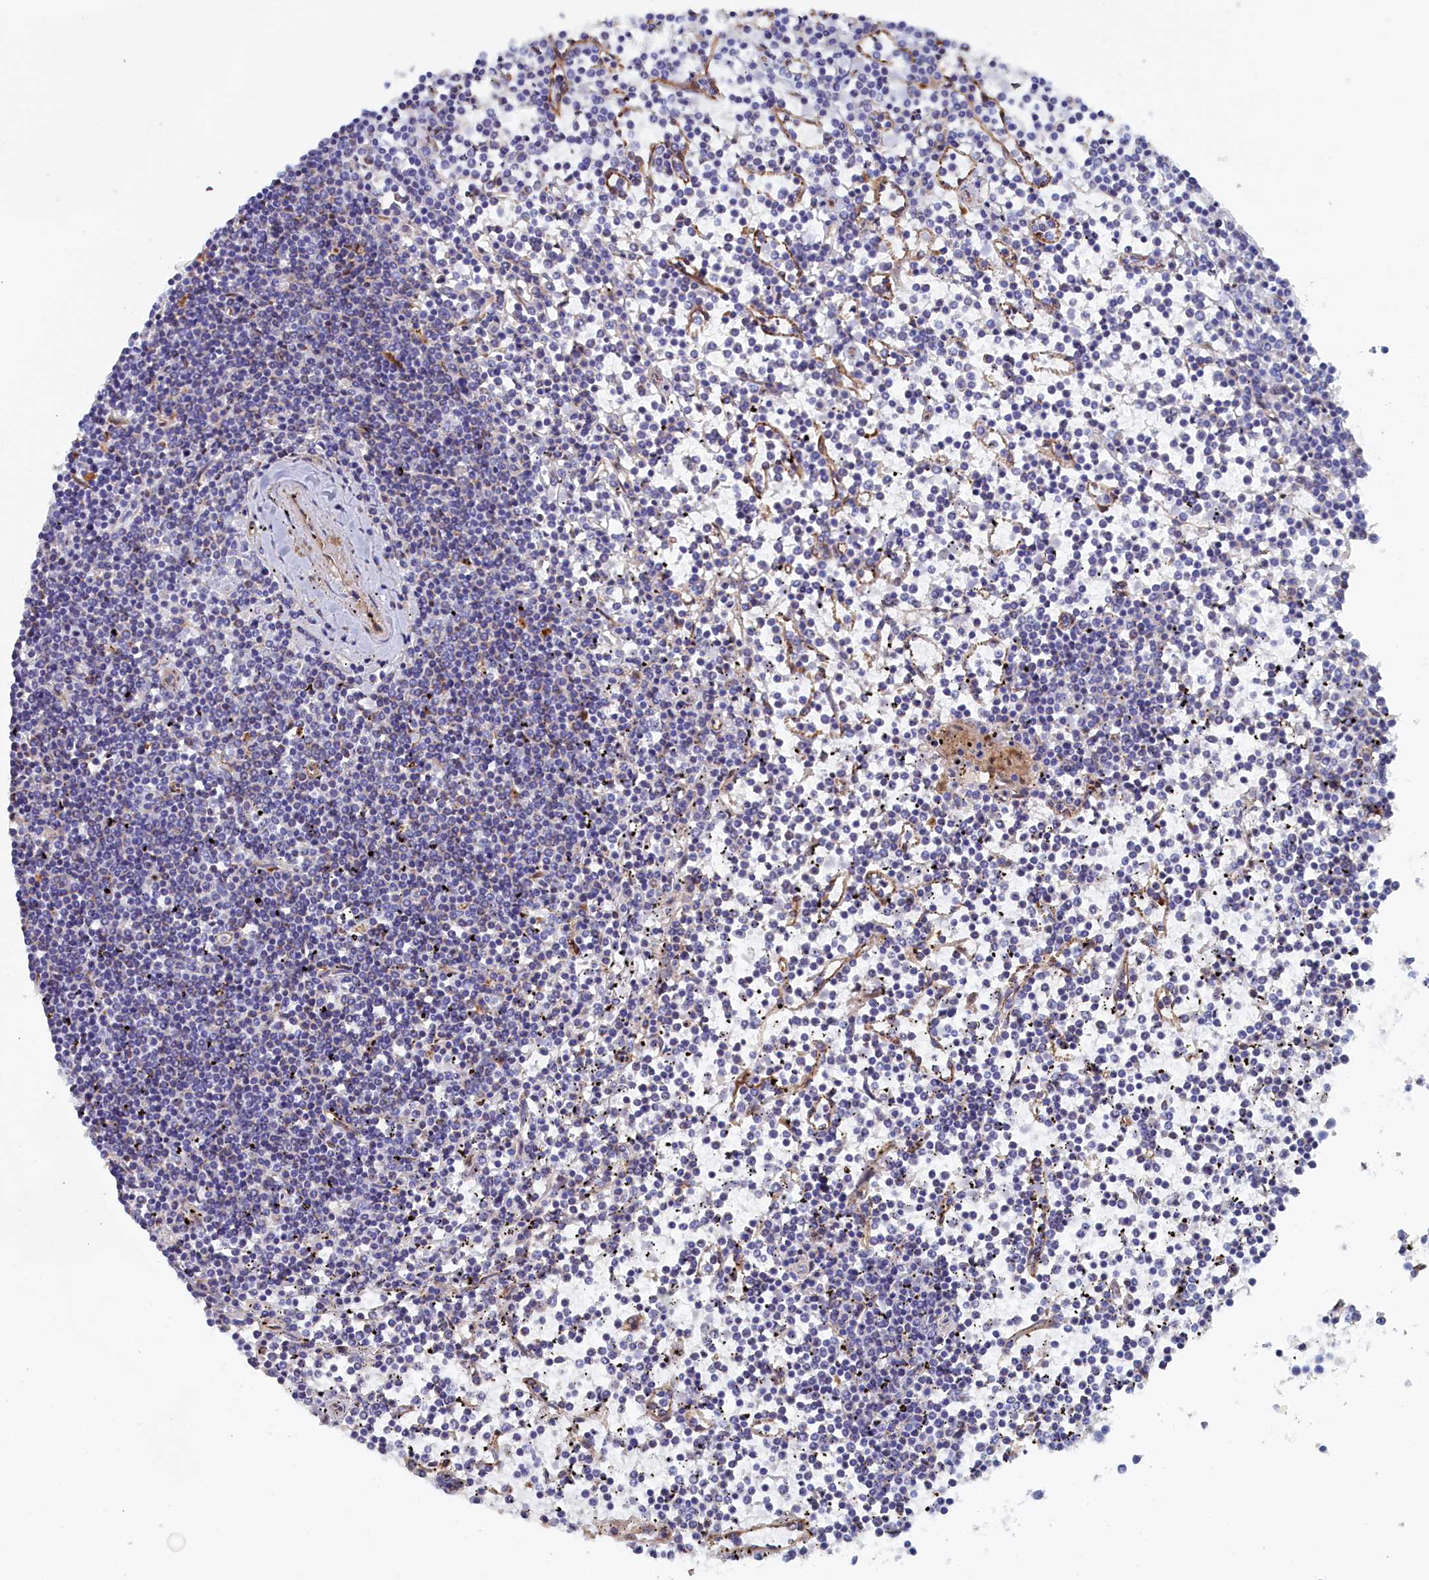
{"staining": {"intensity": "negative", "quantity": "none", "location": "none"}, "tissue": "lymphoma", "cell_type": "Tumor cells", "image_type": "cancer", "snomed": [{"axis": "morphology", "description": "Malignant lymphoma, non-Hodgkin's type, Low grade"}, {"axis": "topography", "description": "Spleen"}], "caption": "High power microscopy histopathology image of an IHC histopathology image of low-grade malignant lymphoma, non-Hodgkin's type, revealing no significant staining in tumor cells.", "gene": "COG7", "patient": {"sex": "female", "age": 19}}